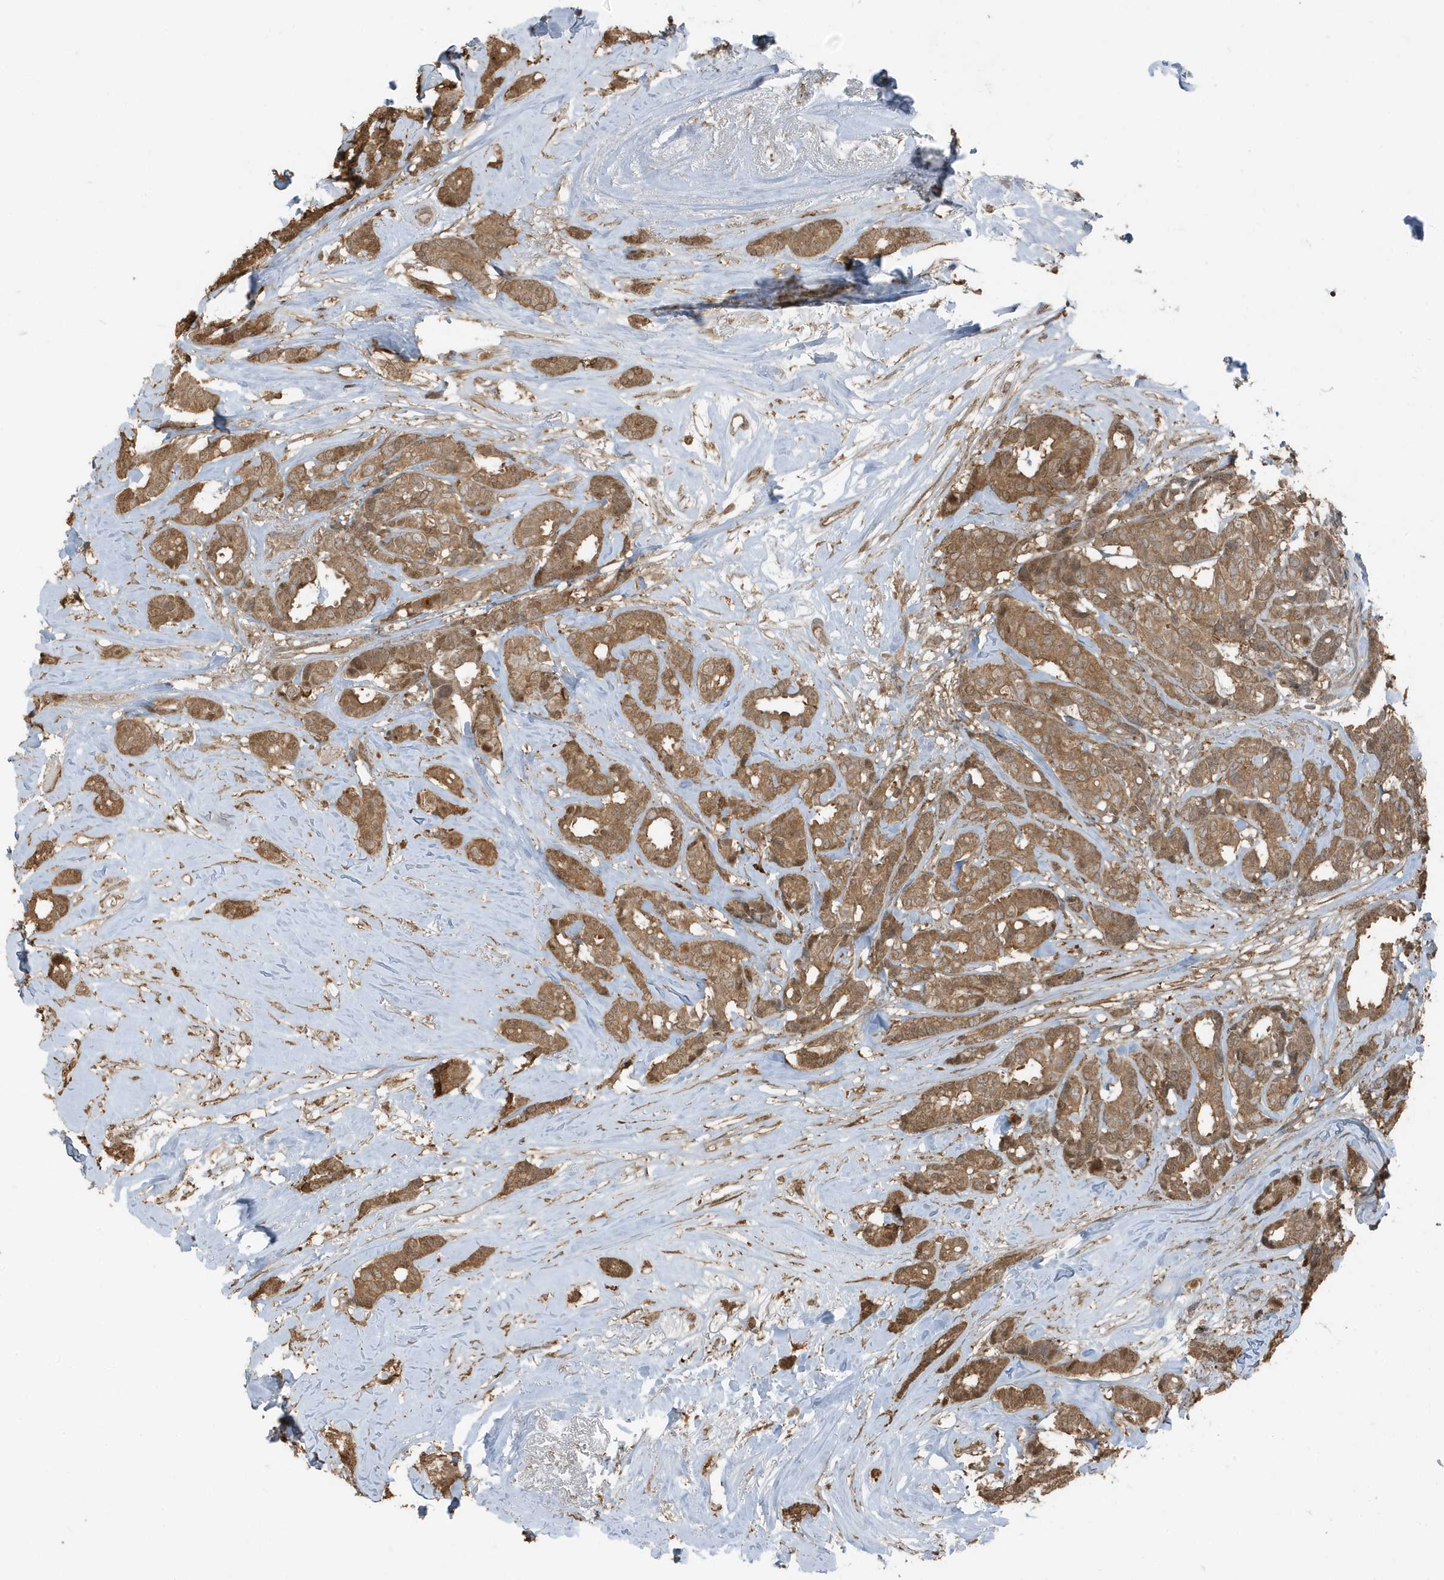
{"staining": {"intensity": "moderate", "quantity": ">75%", "location": "cytoplasmic/membranous"}, "tissue": "breast cancer", "cell_type": "Tumor cells", "image_type": "cancer", "snomed": [{"axis": "morphology", "description": "Duct carcinoma"}, {"axis": "topography", "description": "Breast"}], "caption": "Tumor cells reveal moderate cytoplasmic/membranous expression in approximately >75% of cells in breast infiltrating ductal carcinoma. (Brightfield microscopy of DAB IHC at high magnification).", "gene": "AZI2", "patient": {"sex": "female", "age": 87}}